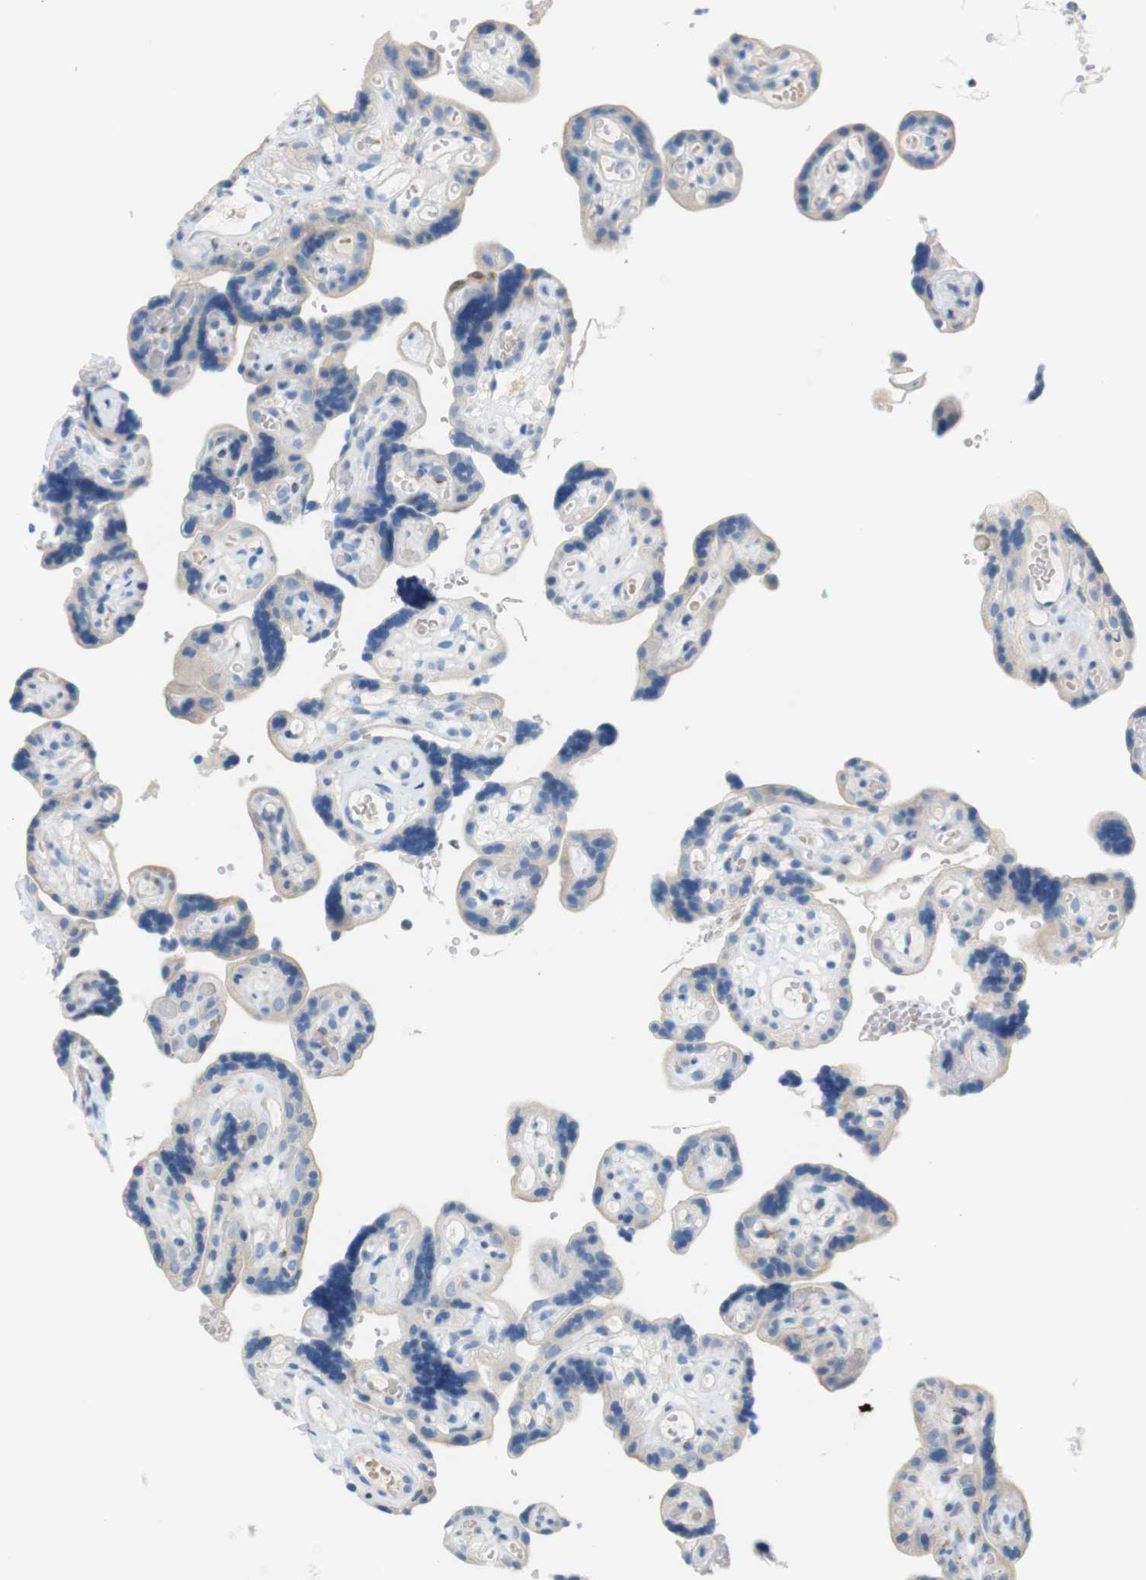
{"staining": {"intensity": "negative", "quantity": "none", "location": "none"}, "tissue": "placenta", "cell_type": "Decidual cells", "image_type": "normal", "snomed": [{"axis": "morphology", "description": "Normal tissue, NOS"}, {"axis": "topography", "description": "Placenta"}], "caption": "IHC histopathology image of unremarkable placenta stained for a protein (brown), which exhibits no positivity in decidual cells. (Stains: DAB immunohistochemistry (IHC) with hematoxylin counter stain, Microscopy: brightfield microscopy at high magnification).", "gene": "LRRK2", "patient": {"sex": "female", "age": 30}}